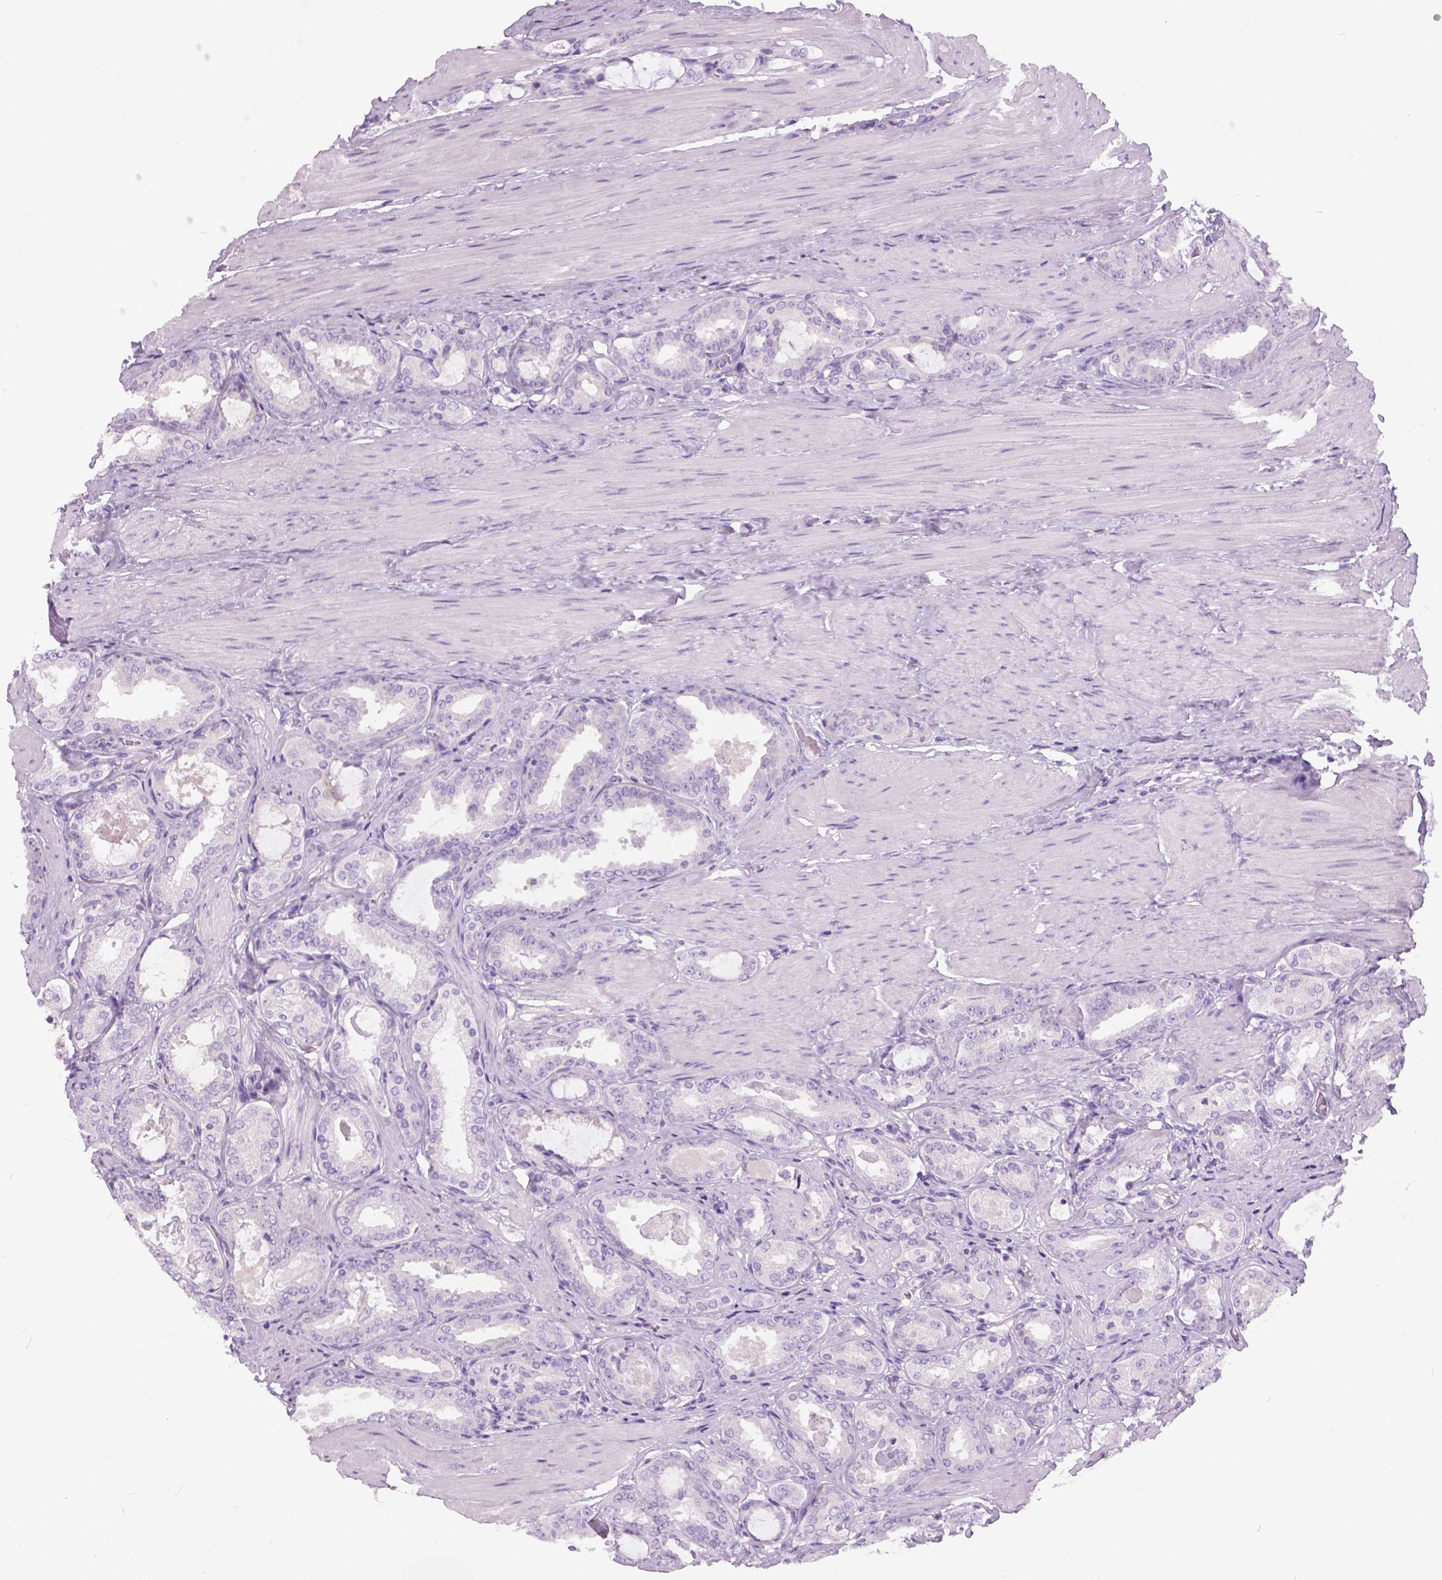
{"staining": {"intensity": "negative", "quantity": "none", "location": "none"}, "tissue": "prostate cancer", "cell_type": "Tumor cells", "image_type": "cancer", "snomed": [{"axis": "morphology", "description": "Adenocarcinoma, High grade"}, {"axis": "topography", "description": "Prostate"}], "caption": "Photomicrograph shows no significant protein positivity in tumor cells of prostate high-grade adenocarcinoma.", "gene": "TP53TG5", "patient": {"sex": "male", "age": 63}}